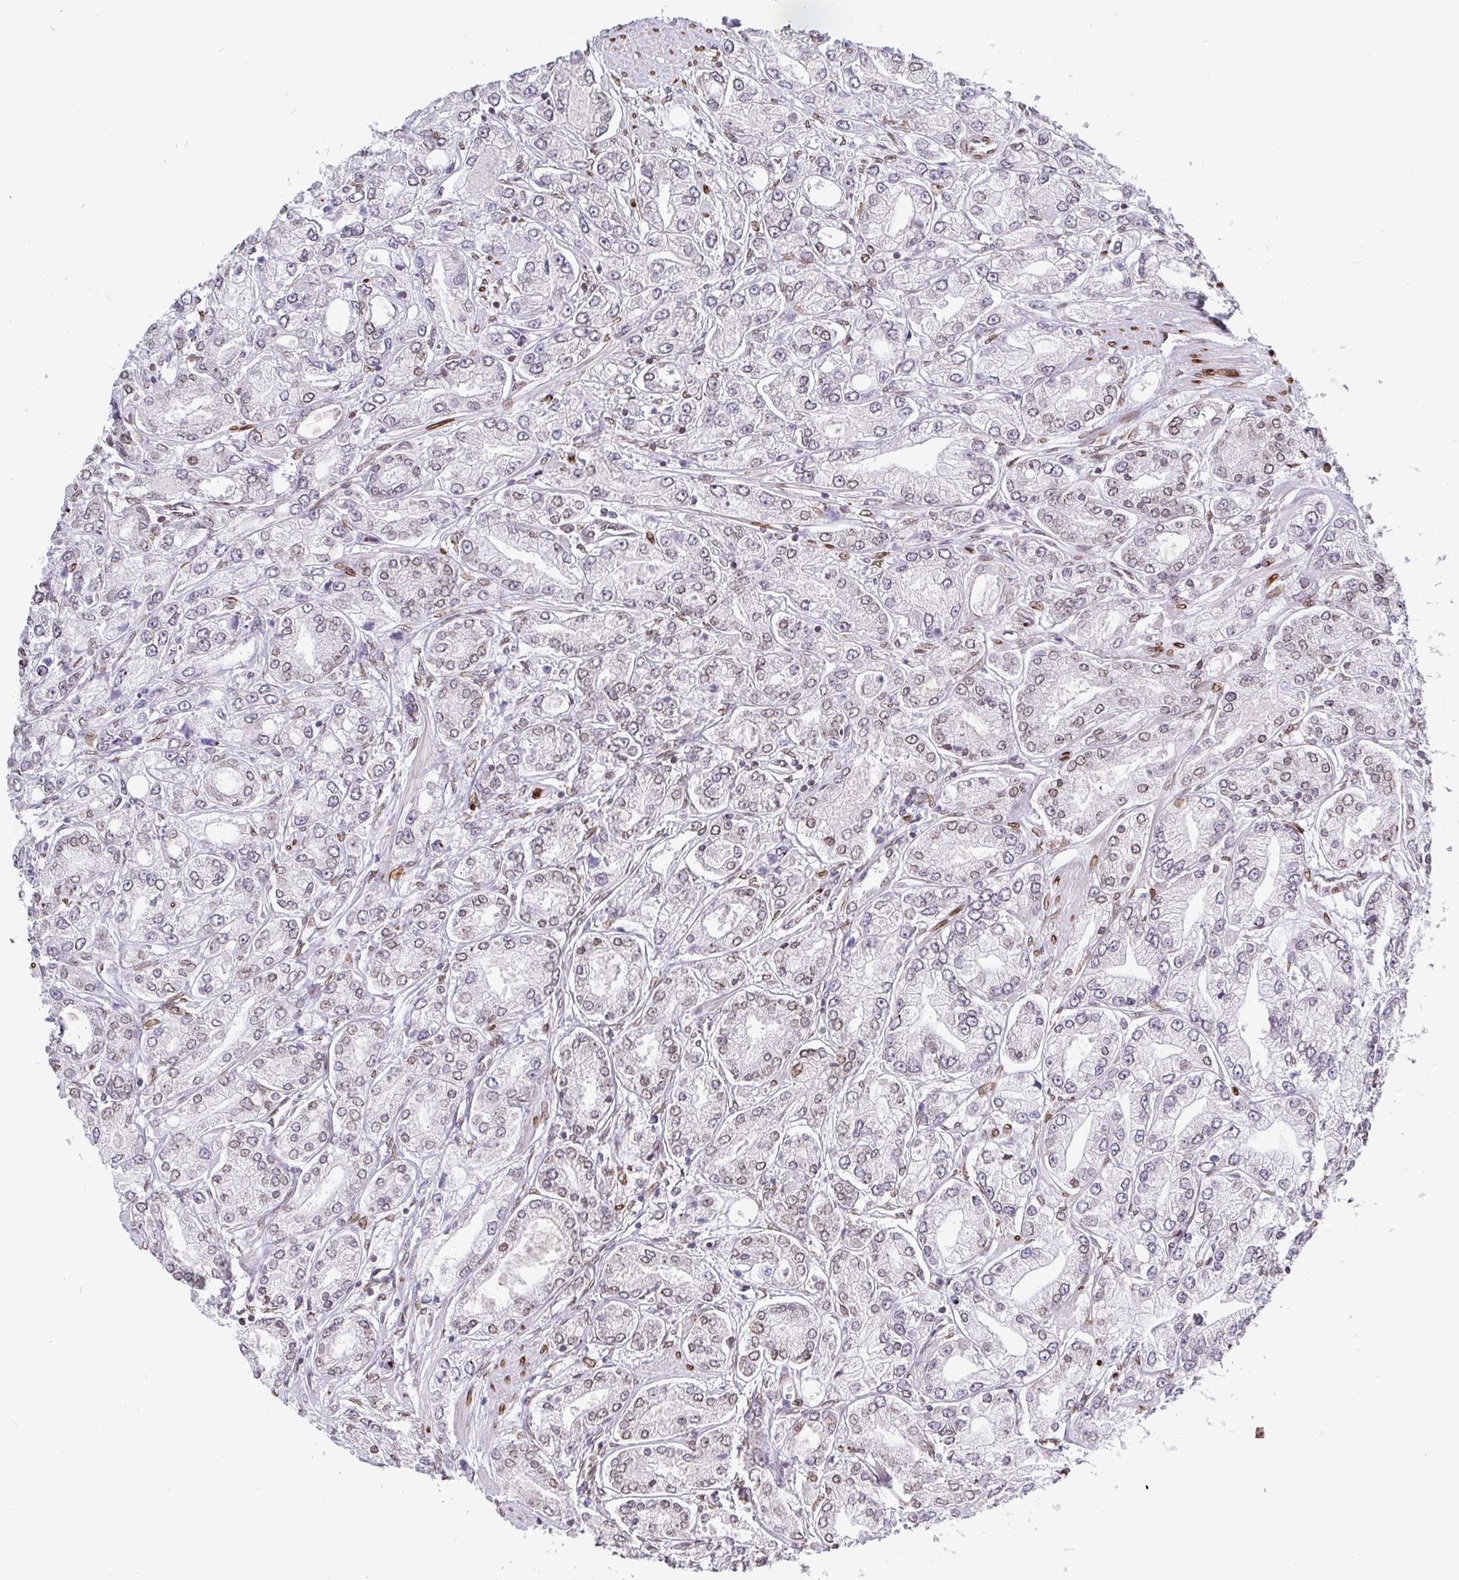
{"staining": {"intensity": "weak", "quantity": "<25%", "location": "nuclear"}, "tissue": "prostate cancer", "cell_type": "Tumor cells", "image_type": "cancer", "snomed": [{"axis": "morphology", "description": "Adenocarcinoma, High grade"}, {"axis": "topography", "description": "Prostate"}], "caption": "A photomicrograph of human adenocarcinoma (high-grade) (prostate) is negative for staining in tumor cells.", "gene": "EMD", "patient": {"sex": "male", "age": 66}}